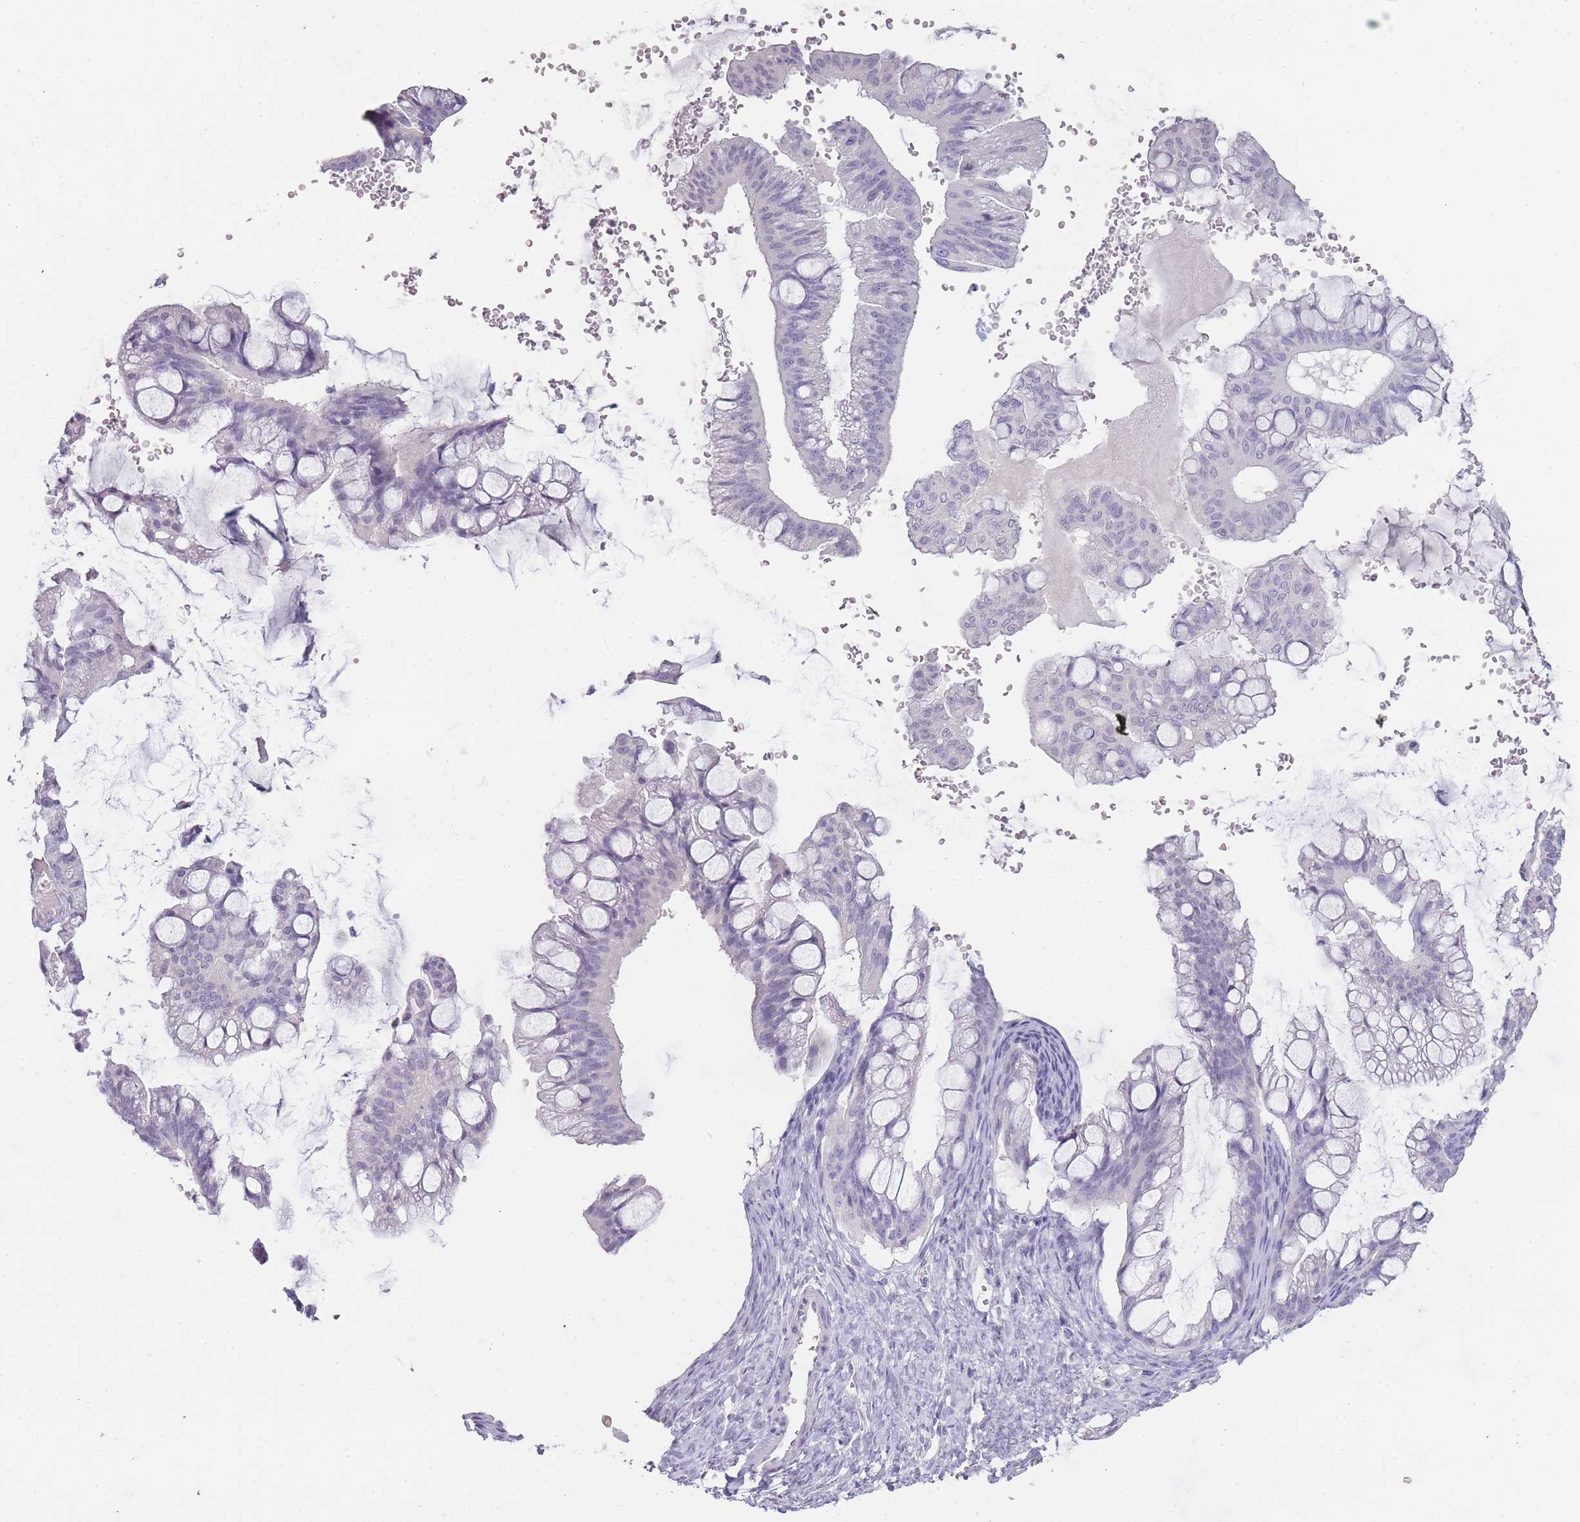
{"staining": {"intensity": "negative", "quantity": "none", "location": "none"}, "tissue": "ovarian cancer", "cell_type": "Tumor cells", "image_type": "cancer", "snomed": [{"axis": "morphology", "description": "Cystadenocarcinoma, mucinous, NOS"}, {"axis": "topography", "description": "Ovary"}], "caption": "The IHC image has no significant positivity in tumor cells of ovarian cancer (mucinous cystadenocarcinoma) tissue. (DAB IHC, high magnification).", "gene": "INS", "patient": {"sex": "female", "age": 73}}